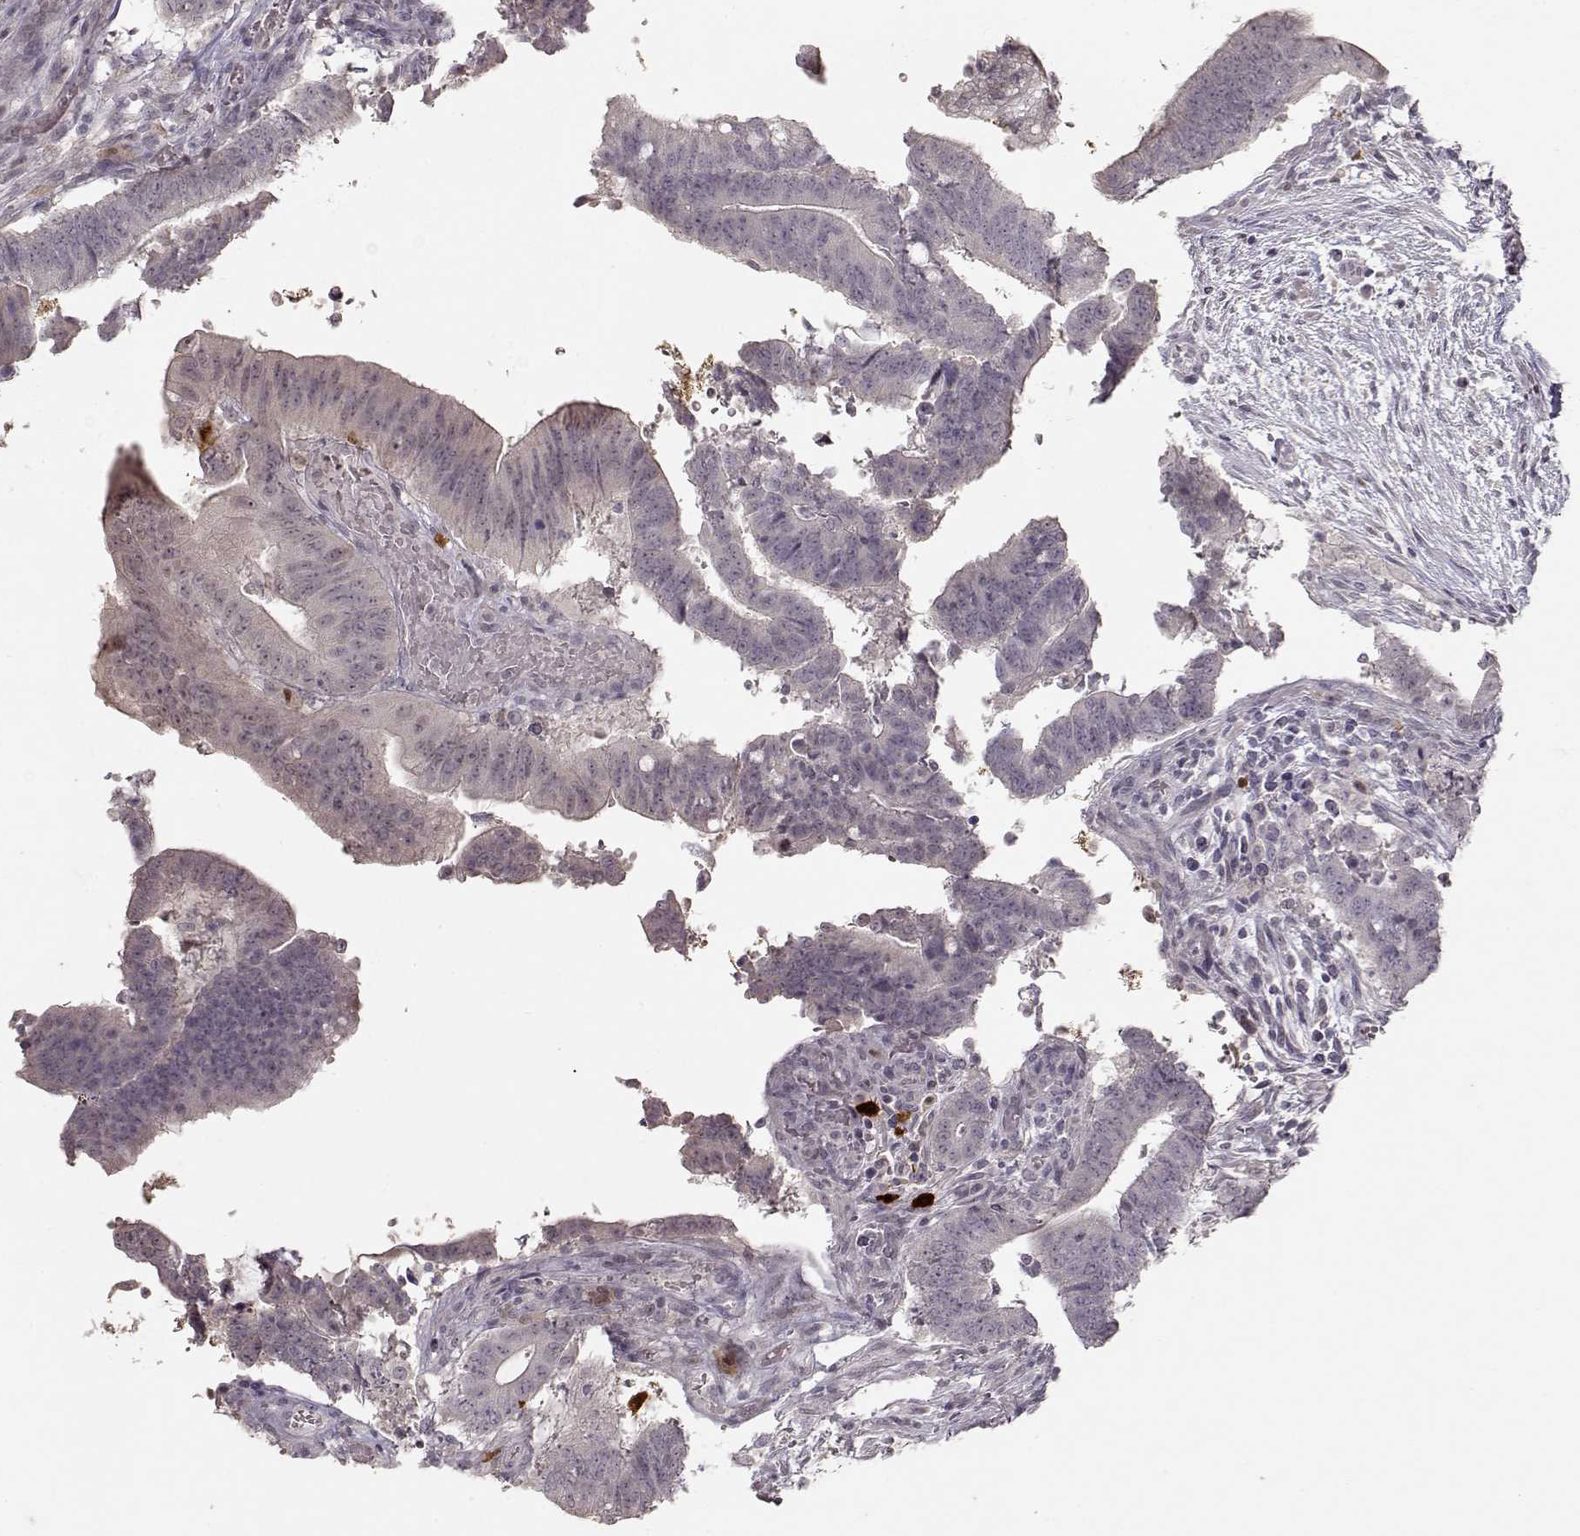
{"staining": {"intensity": "negative", "quantity": "none", "location": "none"}, "tissue": "colorectal cancer", "cell_type": "Tumor cells", "image_type": "cancer", "snomed": [{"axis": "morphology", "description": "Adenocarcinoma, NOS"}, {"axis": "topography", "description": "Colon"}], "caption": "High magnification brightfield microscopy of colorectal cancer (adenocarcinoma) stained with DAB (3,3'-diaminobenzidine) (brown) and counterstained with hematoxylin (blue): tumor cells show no significant expression. (Stains: DAB IHC with hematoxylin counter stain, Microscopy: brightfield microscopy at high magnification).", "gene": "S100B", "patient": {"sex": "female", "age": 43}}